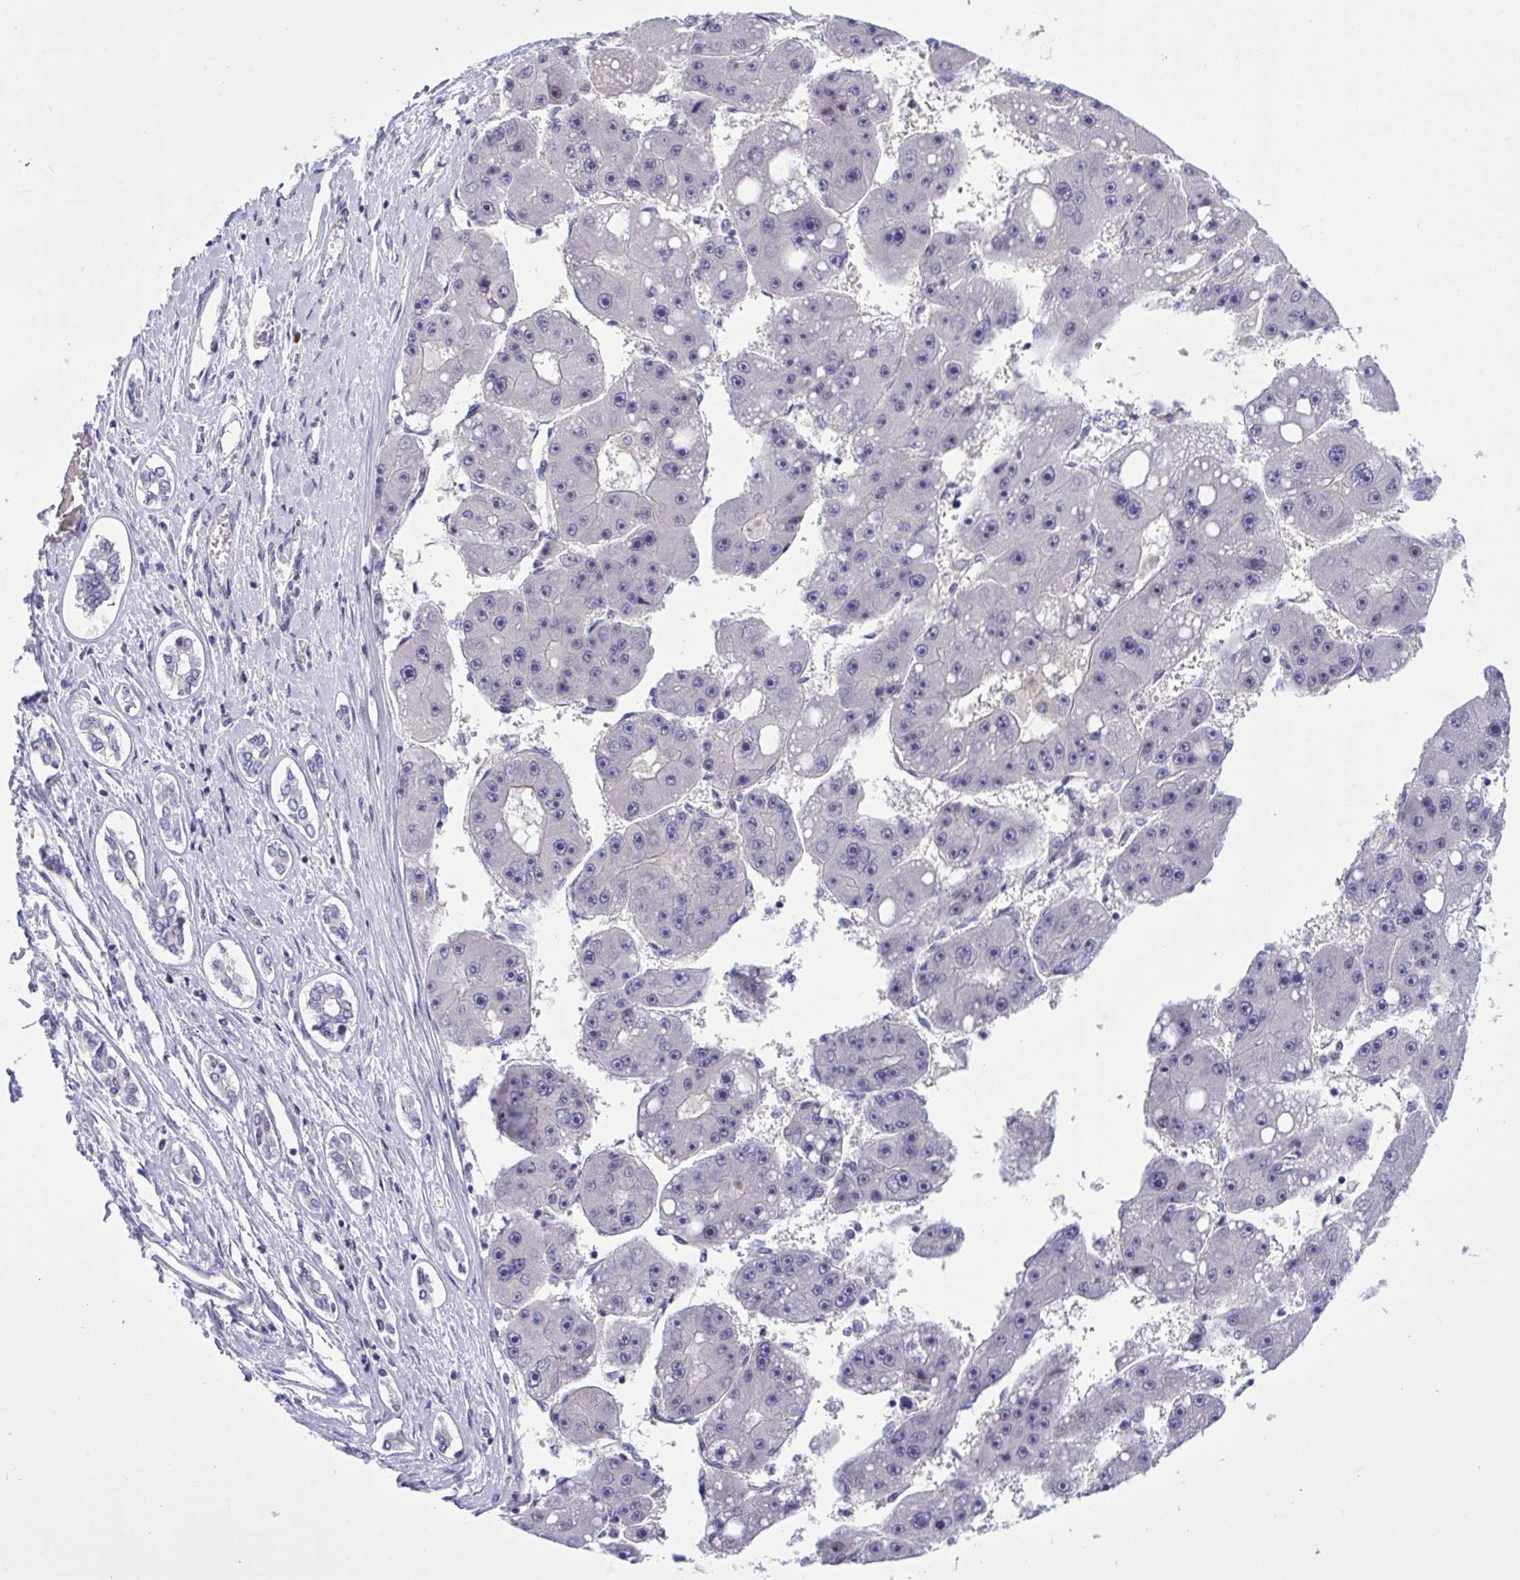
{"staining": {"intensity": "negative", "quantity": "none", "location": "none"}, "tissue": "liver cancer", "cell_type": "Tumor cells", "image_type": "cancer", "snomed": [{"axis": "morphology", "description": "Carcinoma, Hepatocellular, NOS"}, {"axis": "topography", "description": "Liver"}], "caption": "An IHC histopathology image of hepatocellular carcinoma (liver) is shown. There is no staining in tumor cells of hepatocellular carcinoma (liver).", "gene": "WDR97", "patient": {"sex": "female", "age": 61}}